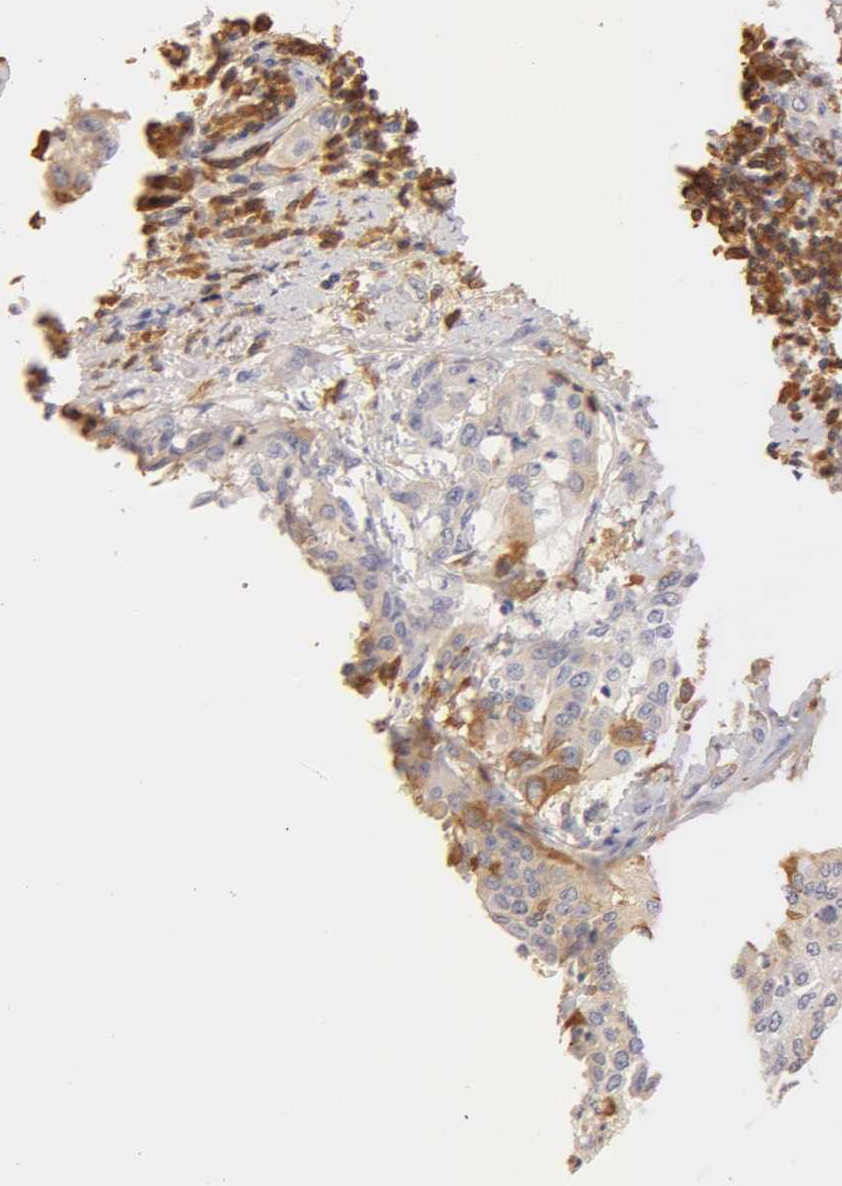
{"staining": {"intensity": "moderate", "quantity": "<25%", "location": "cytoplasmic/membranous"}, "tissue": "cervical cancer", "cell_type": "Tumor cells", "image_type": "cancer", "snomed": [{"axis": "morphology", "description": "Squamous cell carcinoma, NOS"}, {"axis": "topography", "description": "Cervix"}], "caption": "DAB (3,3'-diaminobenzidine) immunohistochemical staining of cervical squamous cell carcinoma displays moderate cytoplasmic/membranous protein staining in about <25% of tumor cells.", "gene": "TF", "patient": {"sex": "female", "age": 41}}